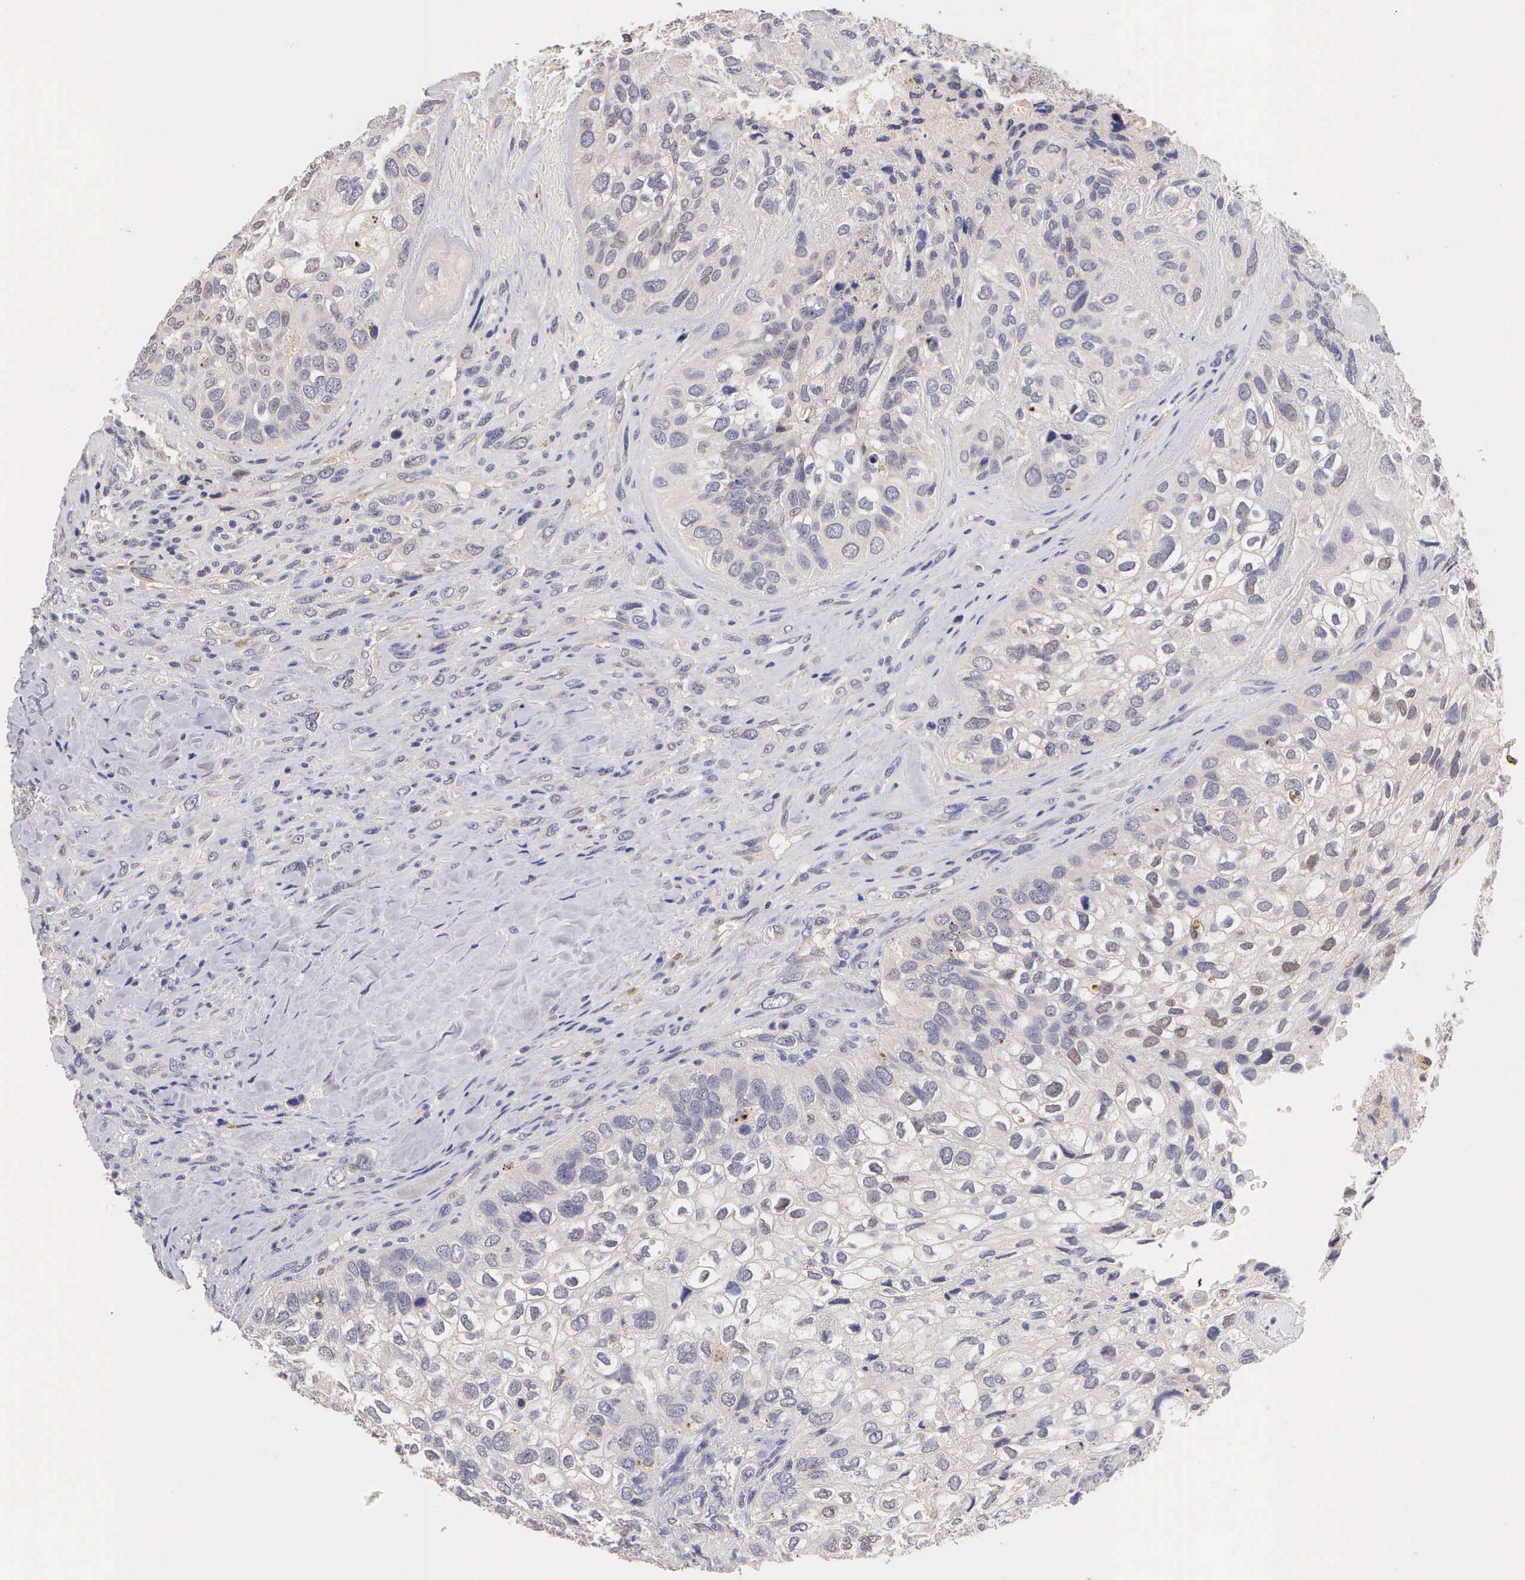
{"staining": {"intensity": "negative", "quantity": "none", "location": "none"}, "tissue": "breast cancer", "cell_type": "Tumor cells", "image_type": "cancer", "snomed": [{"axis": "morphology", "description": "Neoplasm, malignant, NOS"}, {"axis": "topography", "description": "Breast"}], "caption": "Breast malignant neoplasm was stained to show a protein in brown. There is no significant positivity in tumor cells.", "gene": "ESR1", "patient": {"sex": "female", "age": 50}}